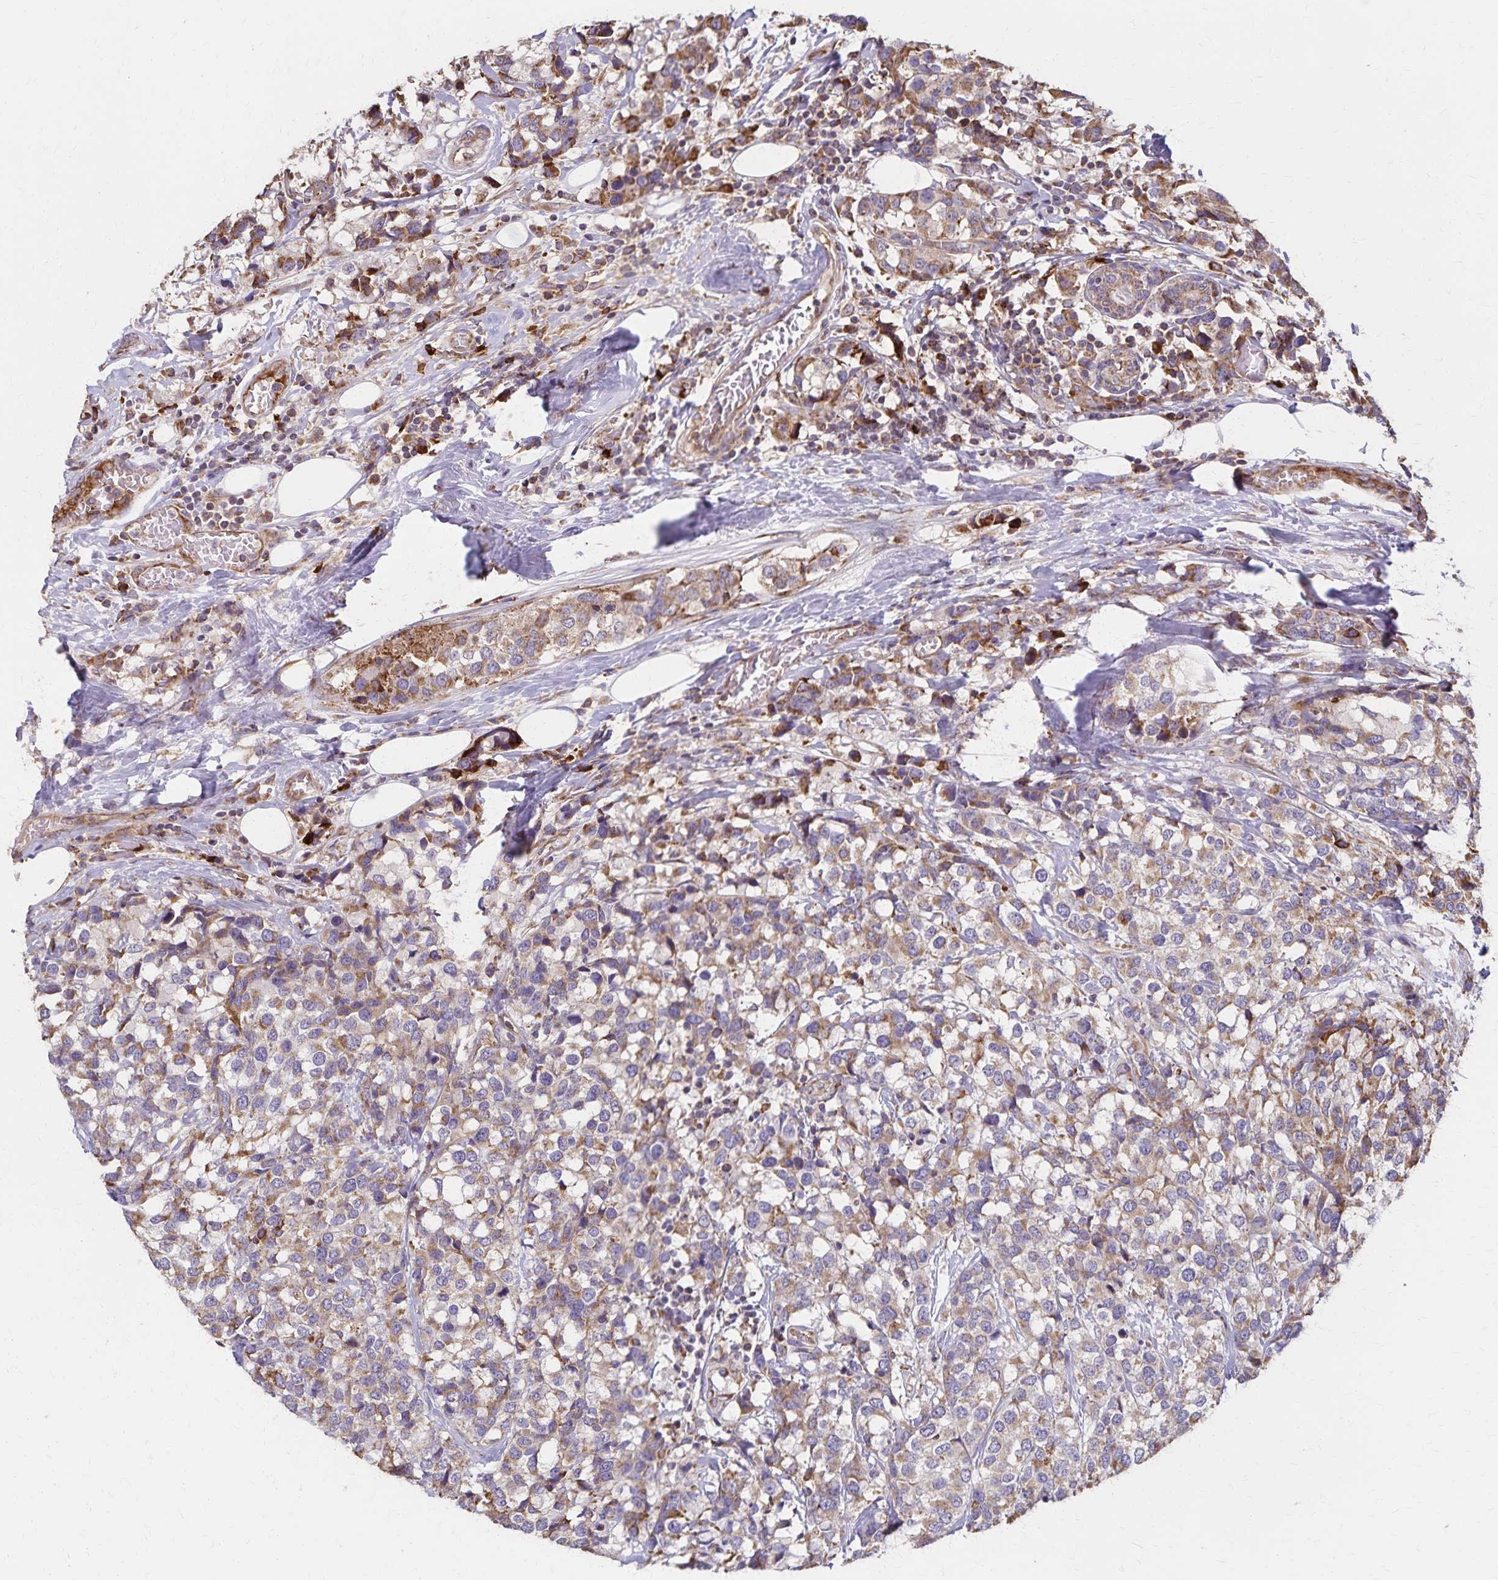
{"staining": {"intensity": "moderate", "quantity": ">75%", "location": "cytoplasmic/membranous"}, "tissue": "breast cancer", "cell_type": "Tumor cells", "image_type": "cancer", "snomed": [{"axis": "morphology", "description": "Lobular carcinoma"}, {"axis": "topography", "description": "Breast"}], "caption": "Protein staining of breast cancer (lobular carcinoma) tissue reveals moderate cytoplasmic/membranous expression in approximately >75% of tumor cells.", "gene": "RNF10", "patient": {"sex": "female", "age": 59}}